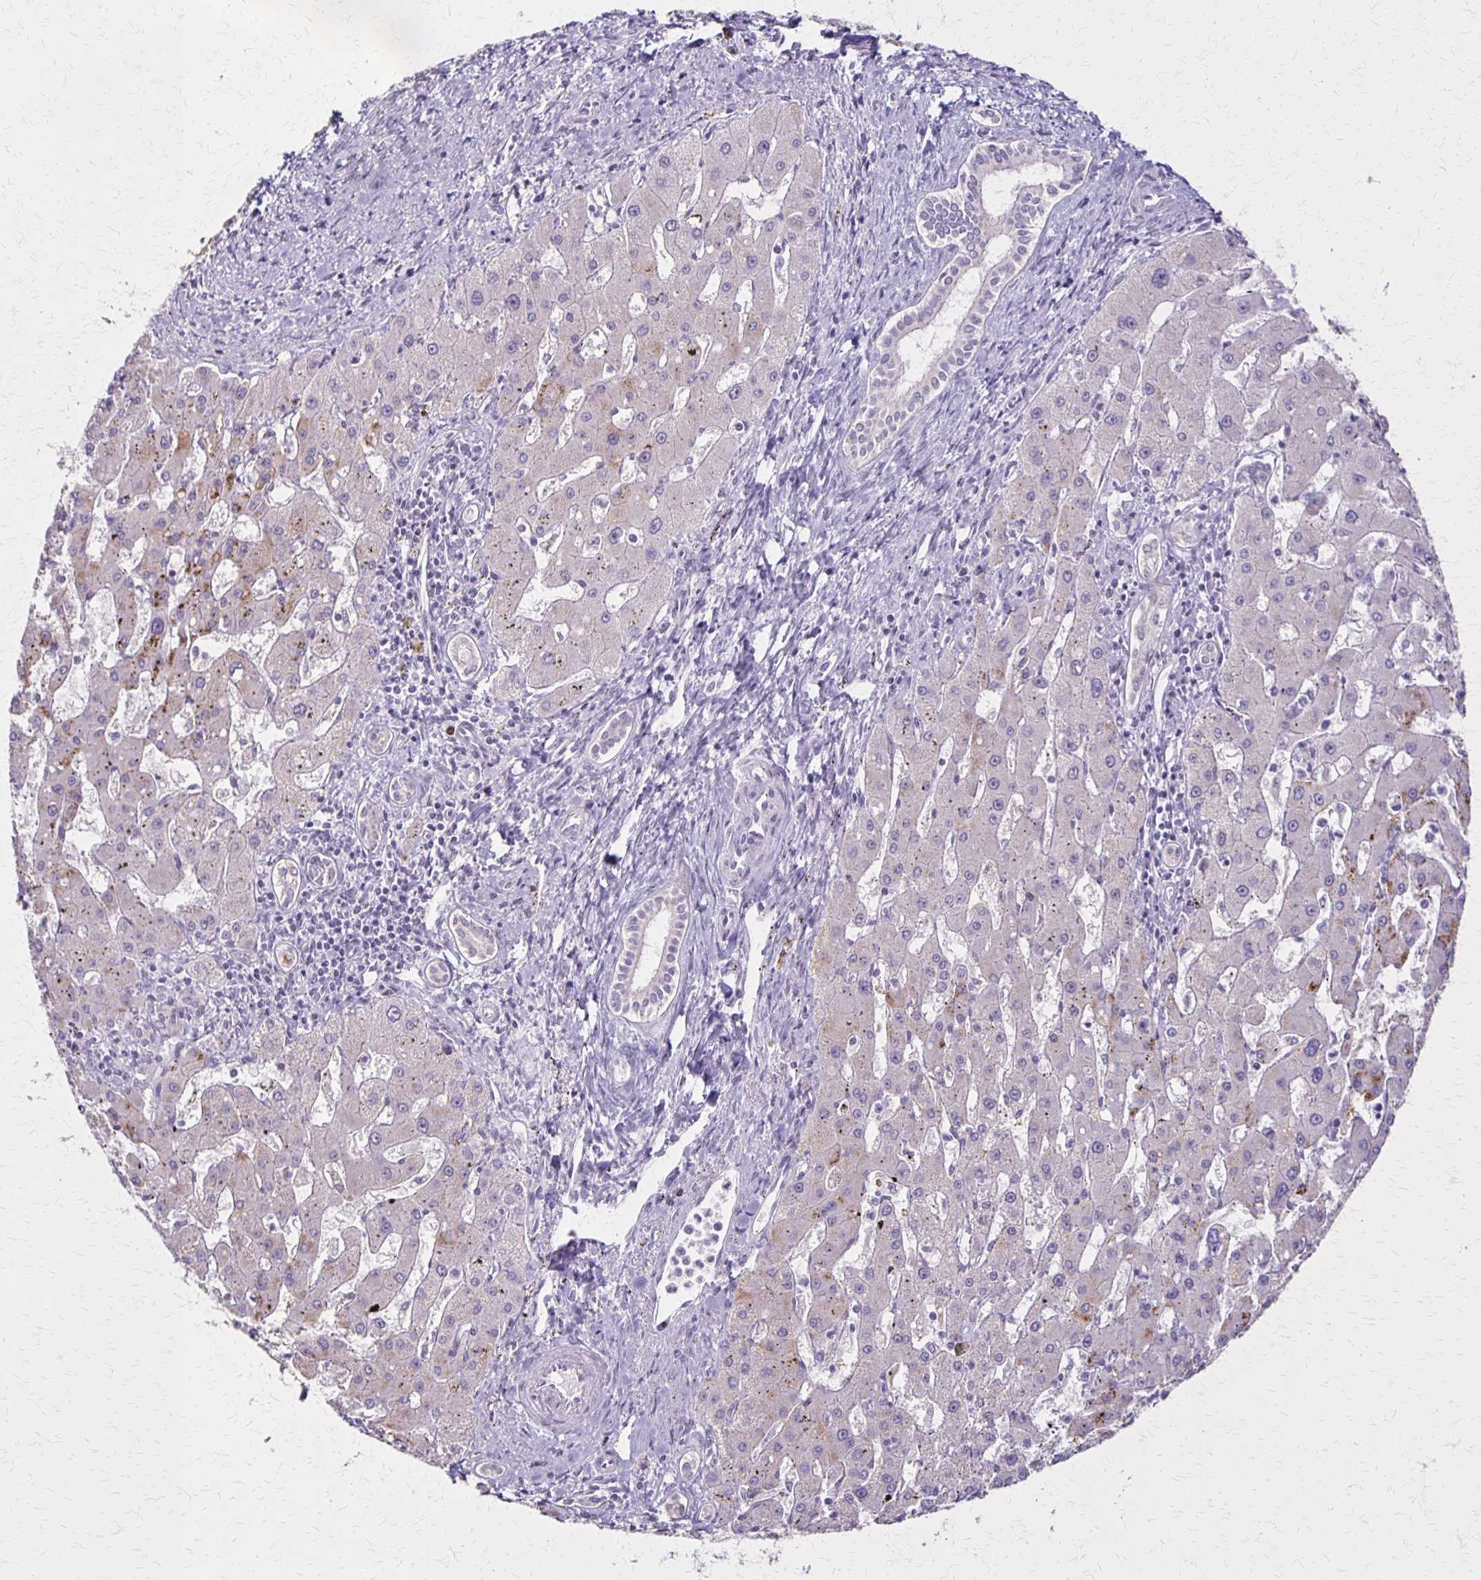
{"staining": {"intensity": "moderate", "quantity": "<25%", "location": "cytoplasmic/membranous"}, "tissue": "liver cancer", "cell_type": "Tumor cells", "image_type": "cancer", "snomed": [{"axis": "morphology", "description": "Carcinoma, Hepatocellular, NOS"}, {"axis": "topography", "description": "Liver"}], "caption": "Protein expression analysis of liver cancer (hepatocellular carcinoma) demonstrates moderate cytoplasmic/membranous expression in about <25% of tumor cells. (DAB (3,3'-diaminobenzidine) = brown stain, brightfield microscopy at high magnification).", "gene": "SLC35E2B", "patient": {"sex": "male", "age": 67}}